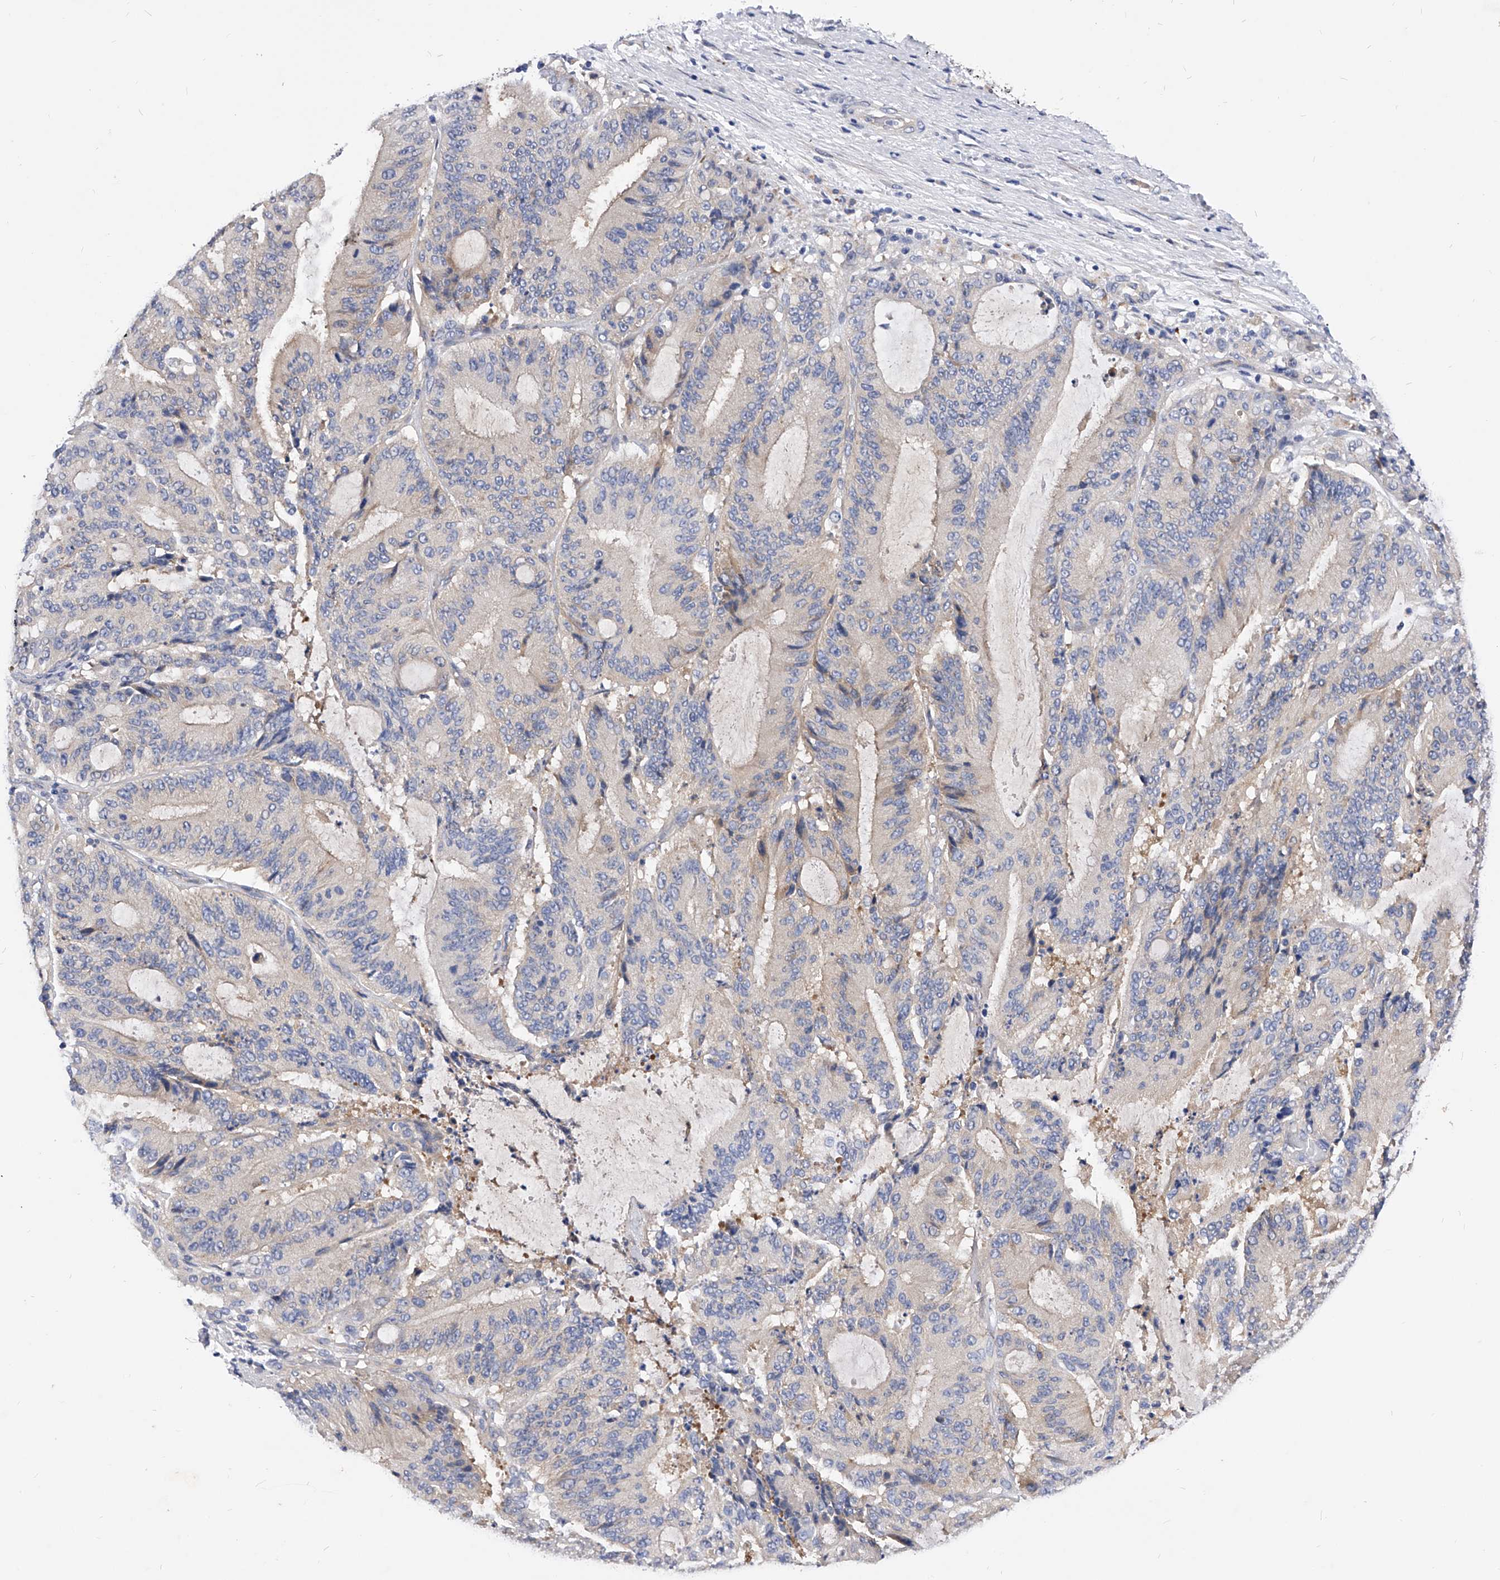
{"staining": {"intensity": "weak", "quantity": "<25%", "location": "cytoplasmic/membranous"}, "tissue": "liver cancer", "cell_type": "Tumor cells", "image_type": "cancer", "snomed": [{"axis": "morphology", "description": "Normal tissue, NOS"}, {"axis": "morphology", "description": "Cholangiocarcinoma"}, {"axis": "topography", "description": "Liver"}, {"axis": "topography", "description": "Peripheral nerve tissue"}], "caption": "An IHC photomicrograph of liver cancer (cholangiocarcinoma) is shown. There is no staining in tumor cells of liver cancer (cholangiocarcinoma).", "gene": "PPP5C", "patient": {"sex": "female", "age": 73}}